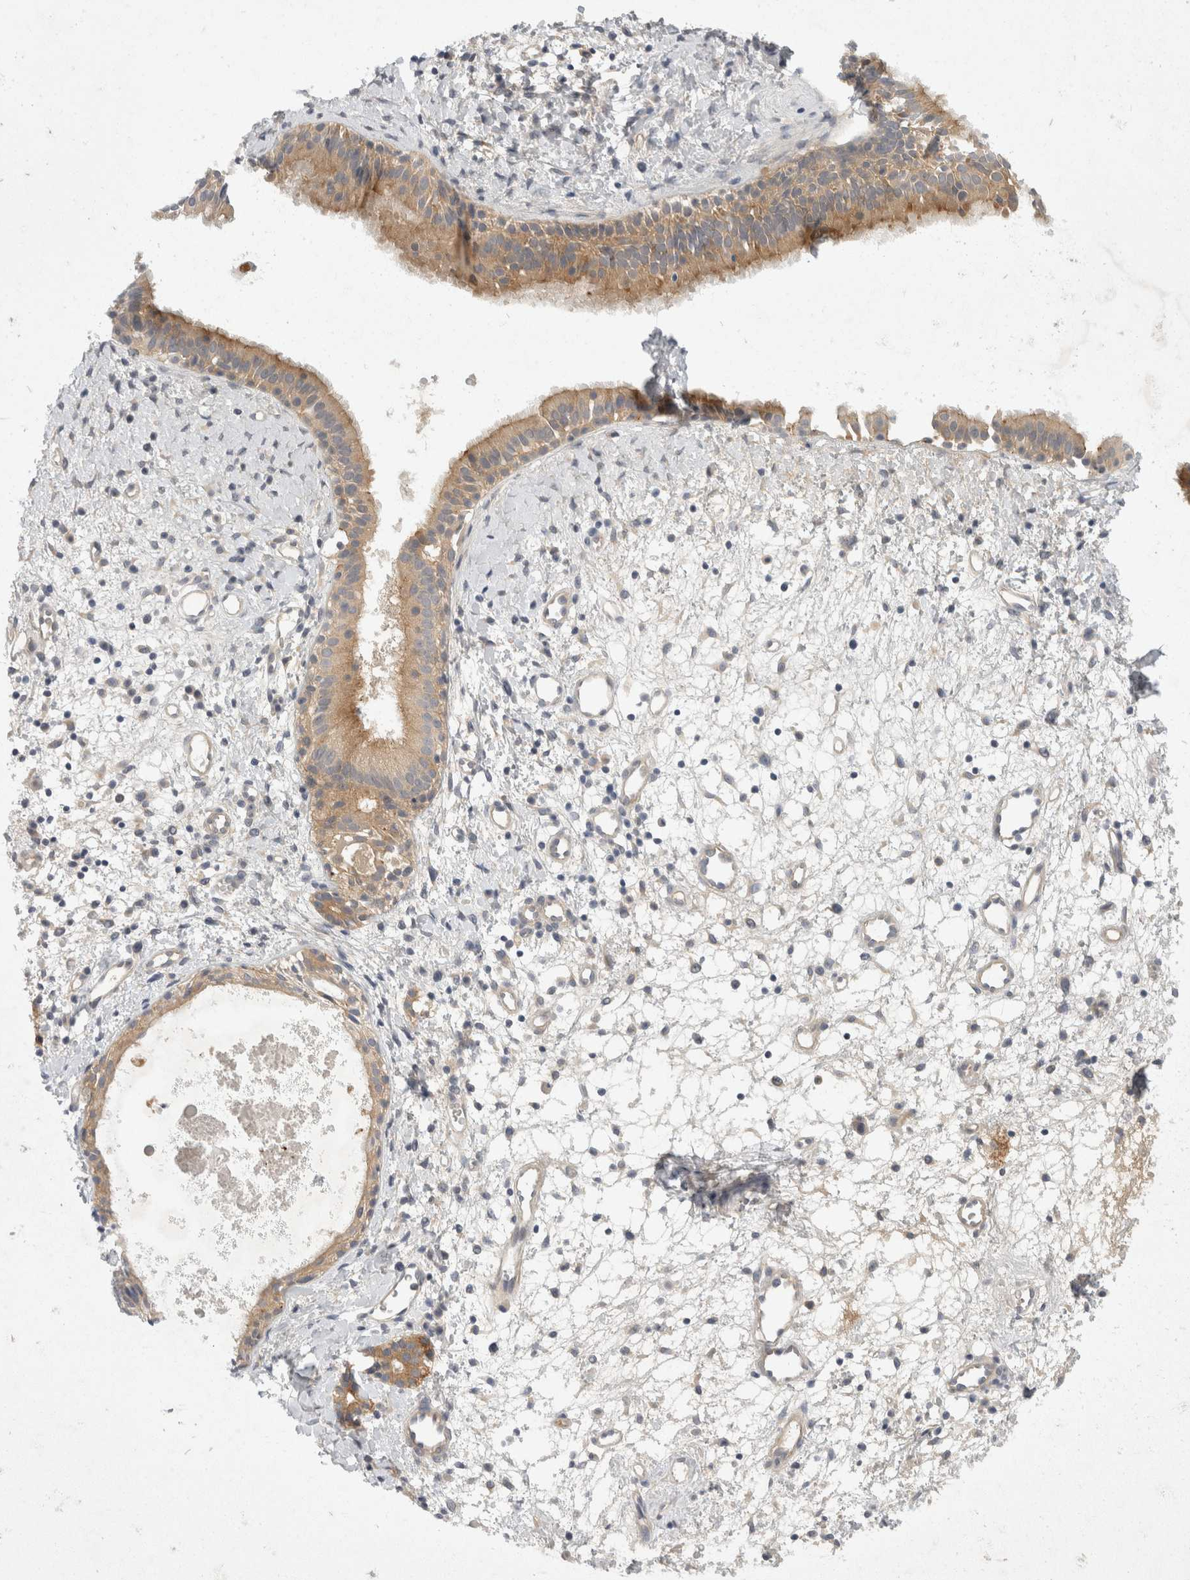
{"staining": {"intensity": "moderate", "quantity": ">75%", "location": "cytoplasmic/membranous"}, "tissue": "nasopharynx", "cell_type": "Respiratory epithelial cells", "image_type": "normal", "snomed": [{"axis": "morphology", "description": "Normal tissue, NOS"}, {"axis": "topography", "description": "Nasopharynx"}], "caption": "Nasopharynx was stained to show a protein in brown. There is medium levels of moderate cytoplasmic/membranous positivity in approximately >75% of respiratory epithelial cells. (brown staining indicates protein expression, while blue staining denotes nuclei).", "gene": "TOM1L2", "patient": {"sex": "male", "age": 22}}